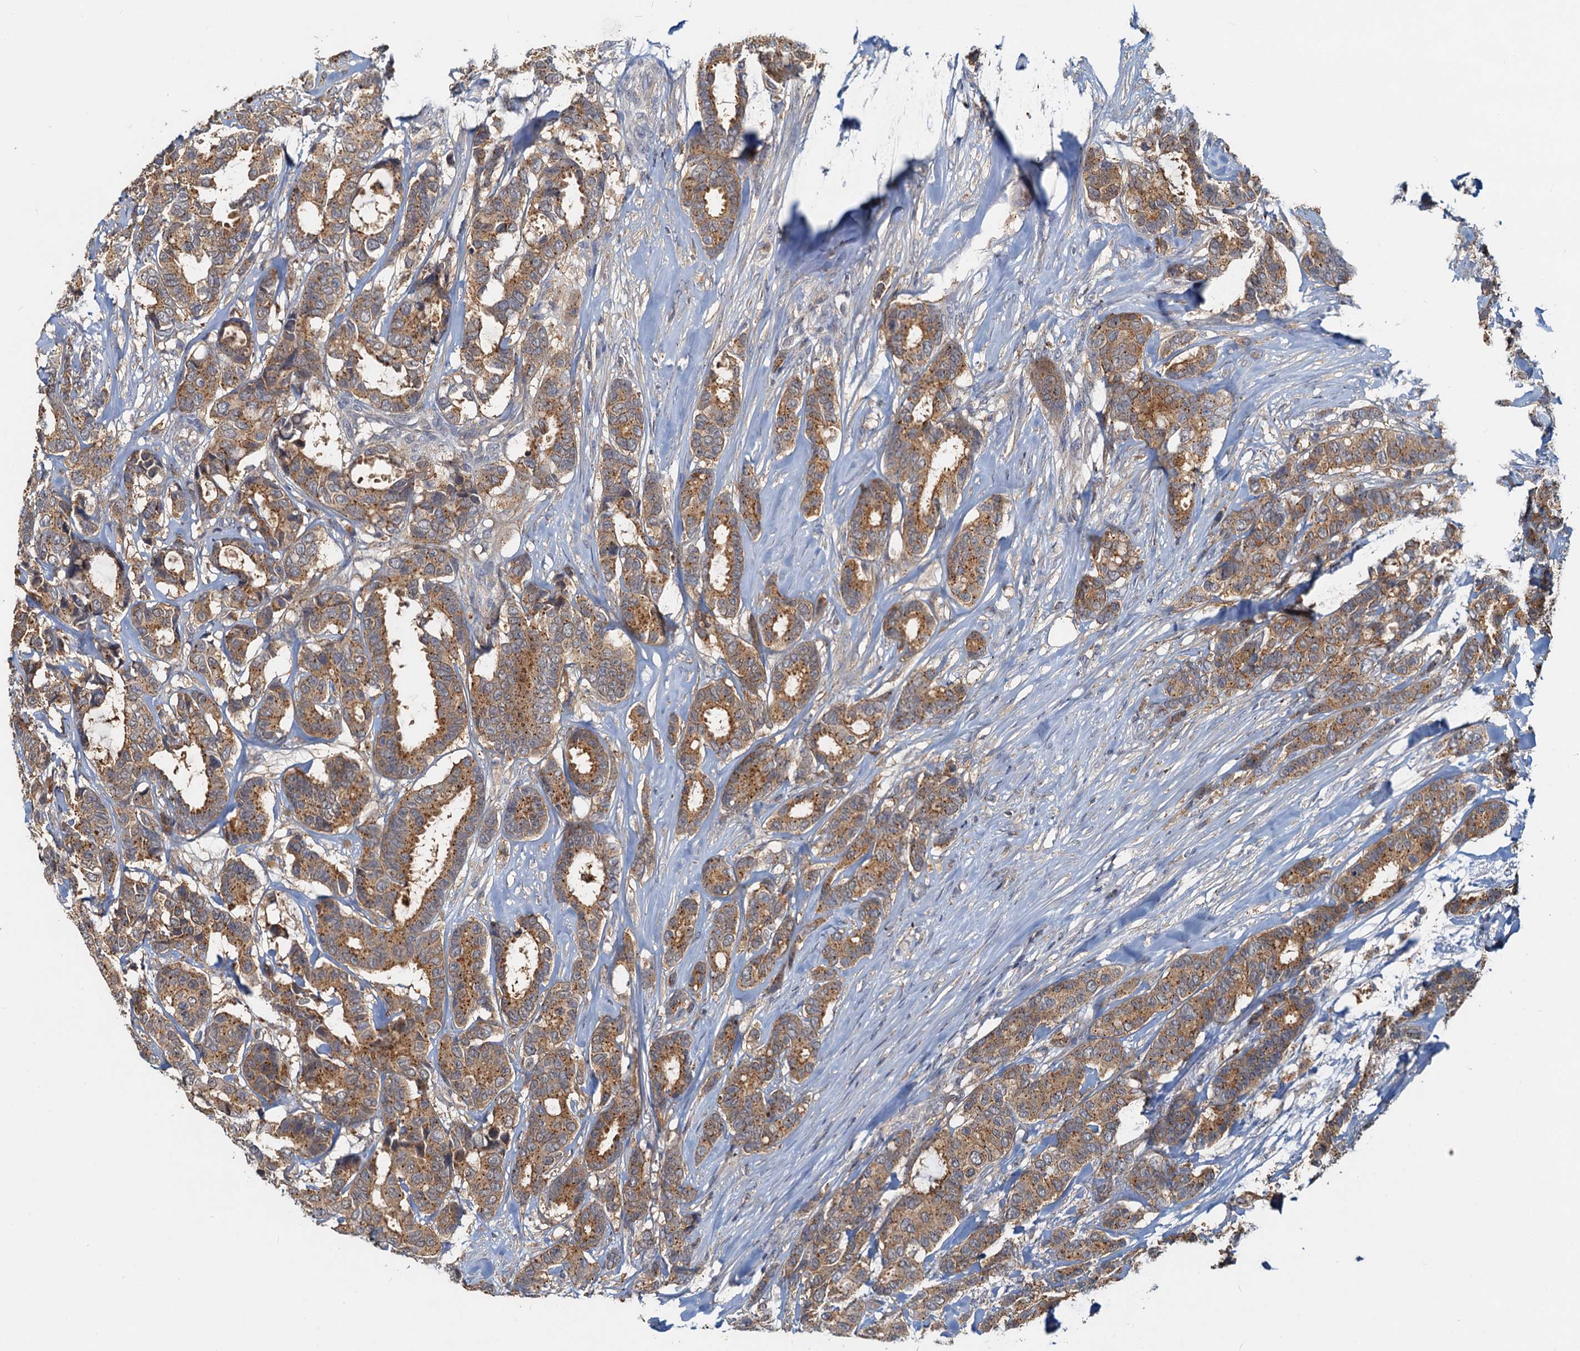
{"staining": {"intensity": "moderate", "quantity": ">75%", "location": "cytoplasmic/membranous"}, "tissue": "breast cancer", "cell_type": "Tumor cells", "image_type": "cancer", "snomed": [{"axis": "morphology", "description": "Duct carcinoma"}, {"axis": "topography", "description": "Breast"}], "caption": "This is an image of IHC staining of invasive ductal carcinoma (breast), which shows moderate expression in the cytoplasmic/membranous of tumor cells.", "gene": "TOLLIP", "patient": {"sex": "female", "age": 87}}